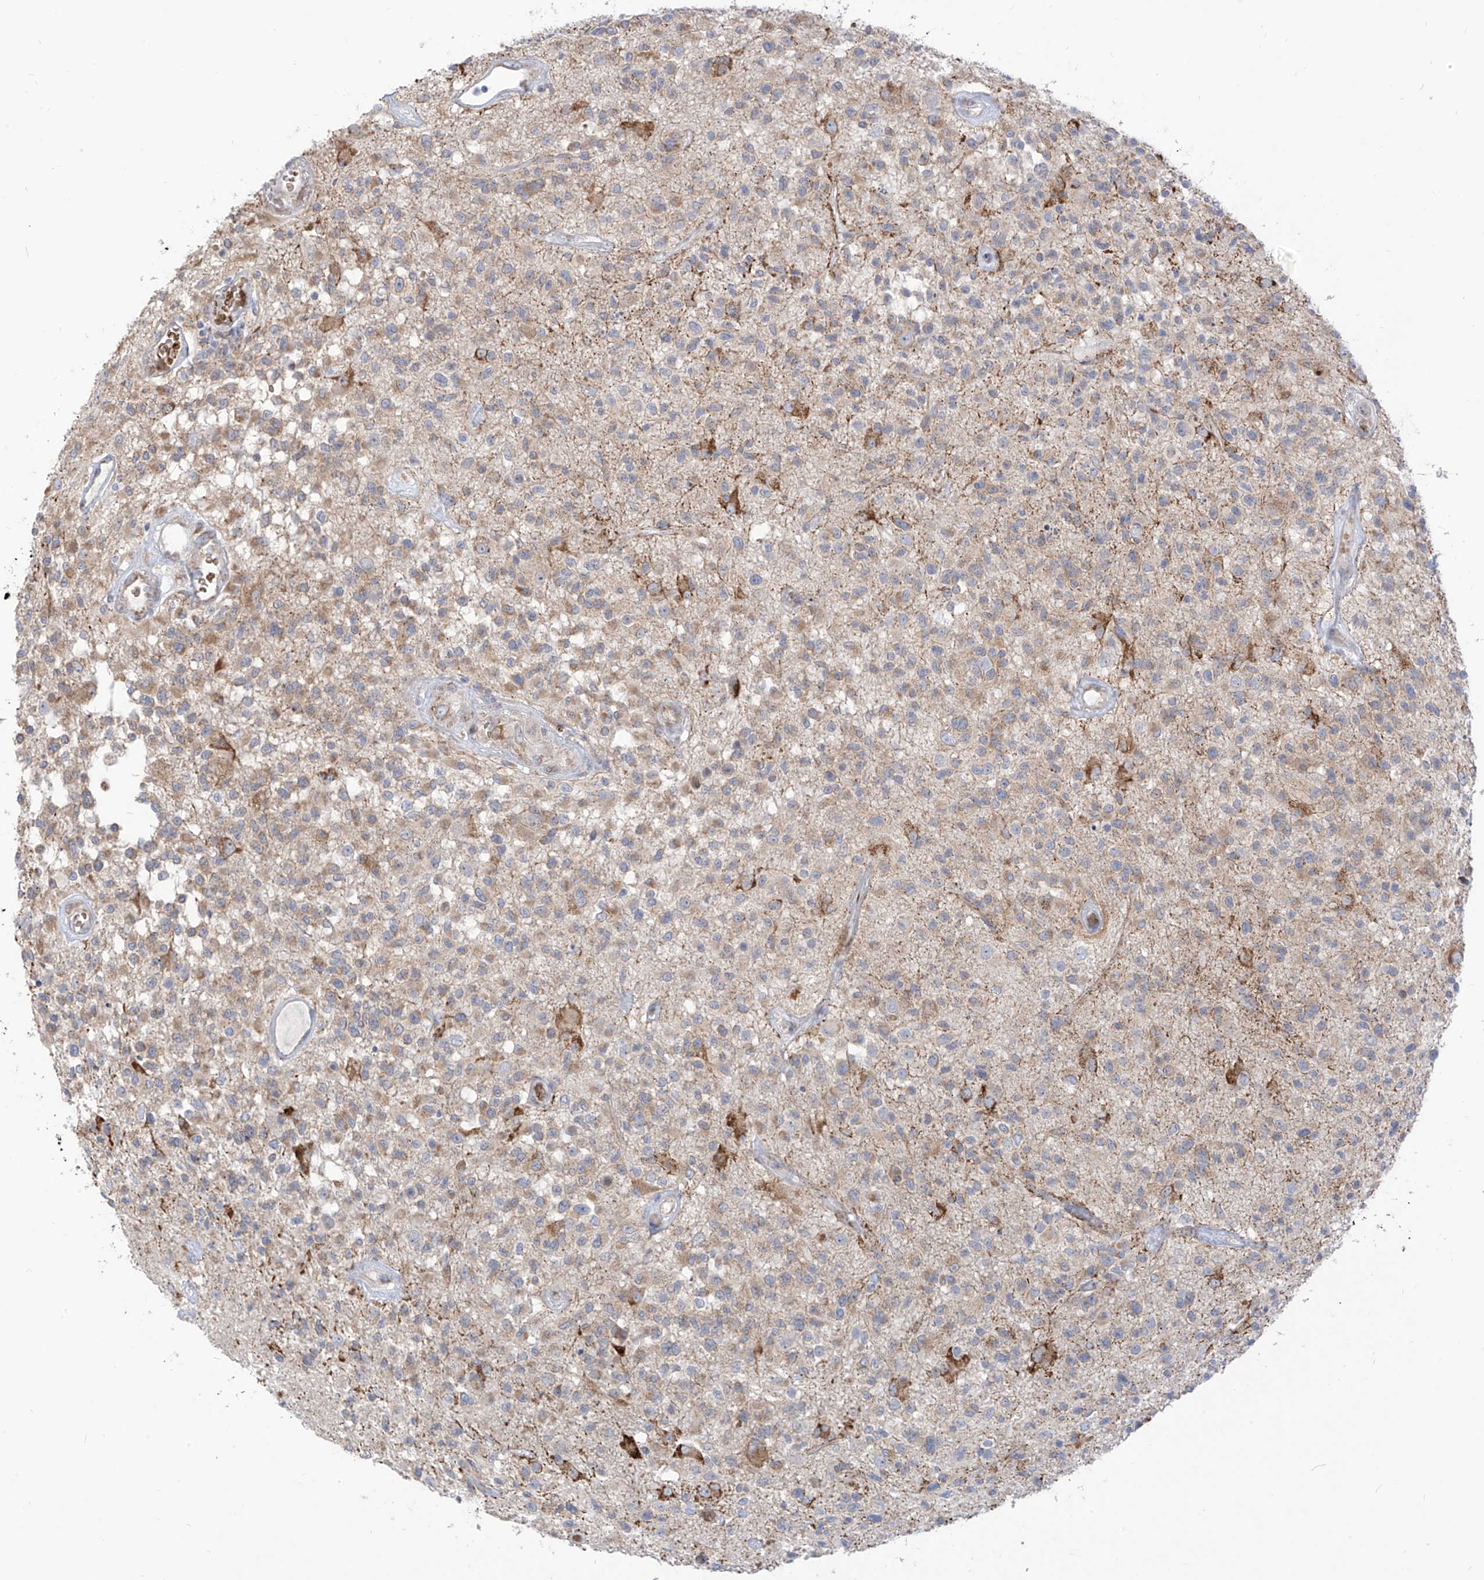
{"staining": {"intensity": "moderate", "quantity": "25%-75%", "location": "cytoplasmic/membranous"}, "tissue": "glioma", "cell_type": "Tumor cells", "image_type": "cancer", "snomed": [{"axis": "morphology", "description": "Glioma, malignant, High grade"}, {"axis": "morphology", "description": "Glioblastoma, NOS"}, {"axis": "topography", "description": "Brain"}], "caption": "Immunohistochemistry (DAB) staining of glioma demonstrates moderate cytoplasmic/membranous protein positivity in about 25%-75% of tumor cells.", "gene": "ARHGEF40", "patient": {"sex": "male", "age": 60}}